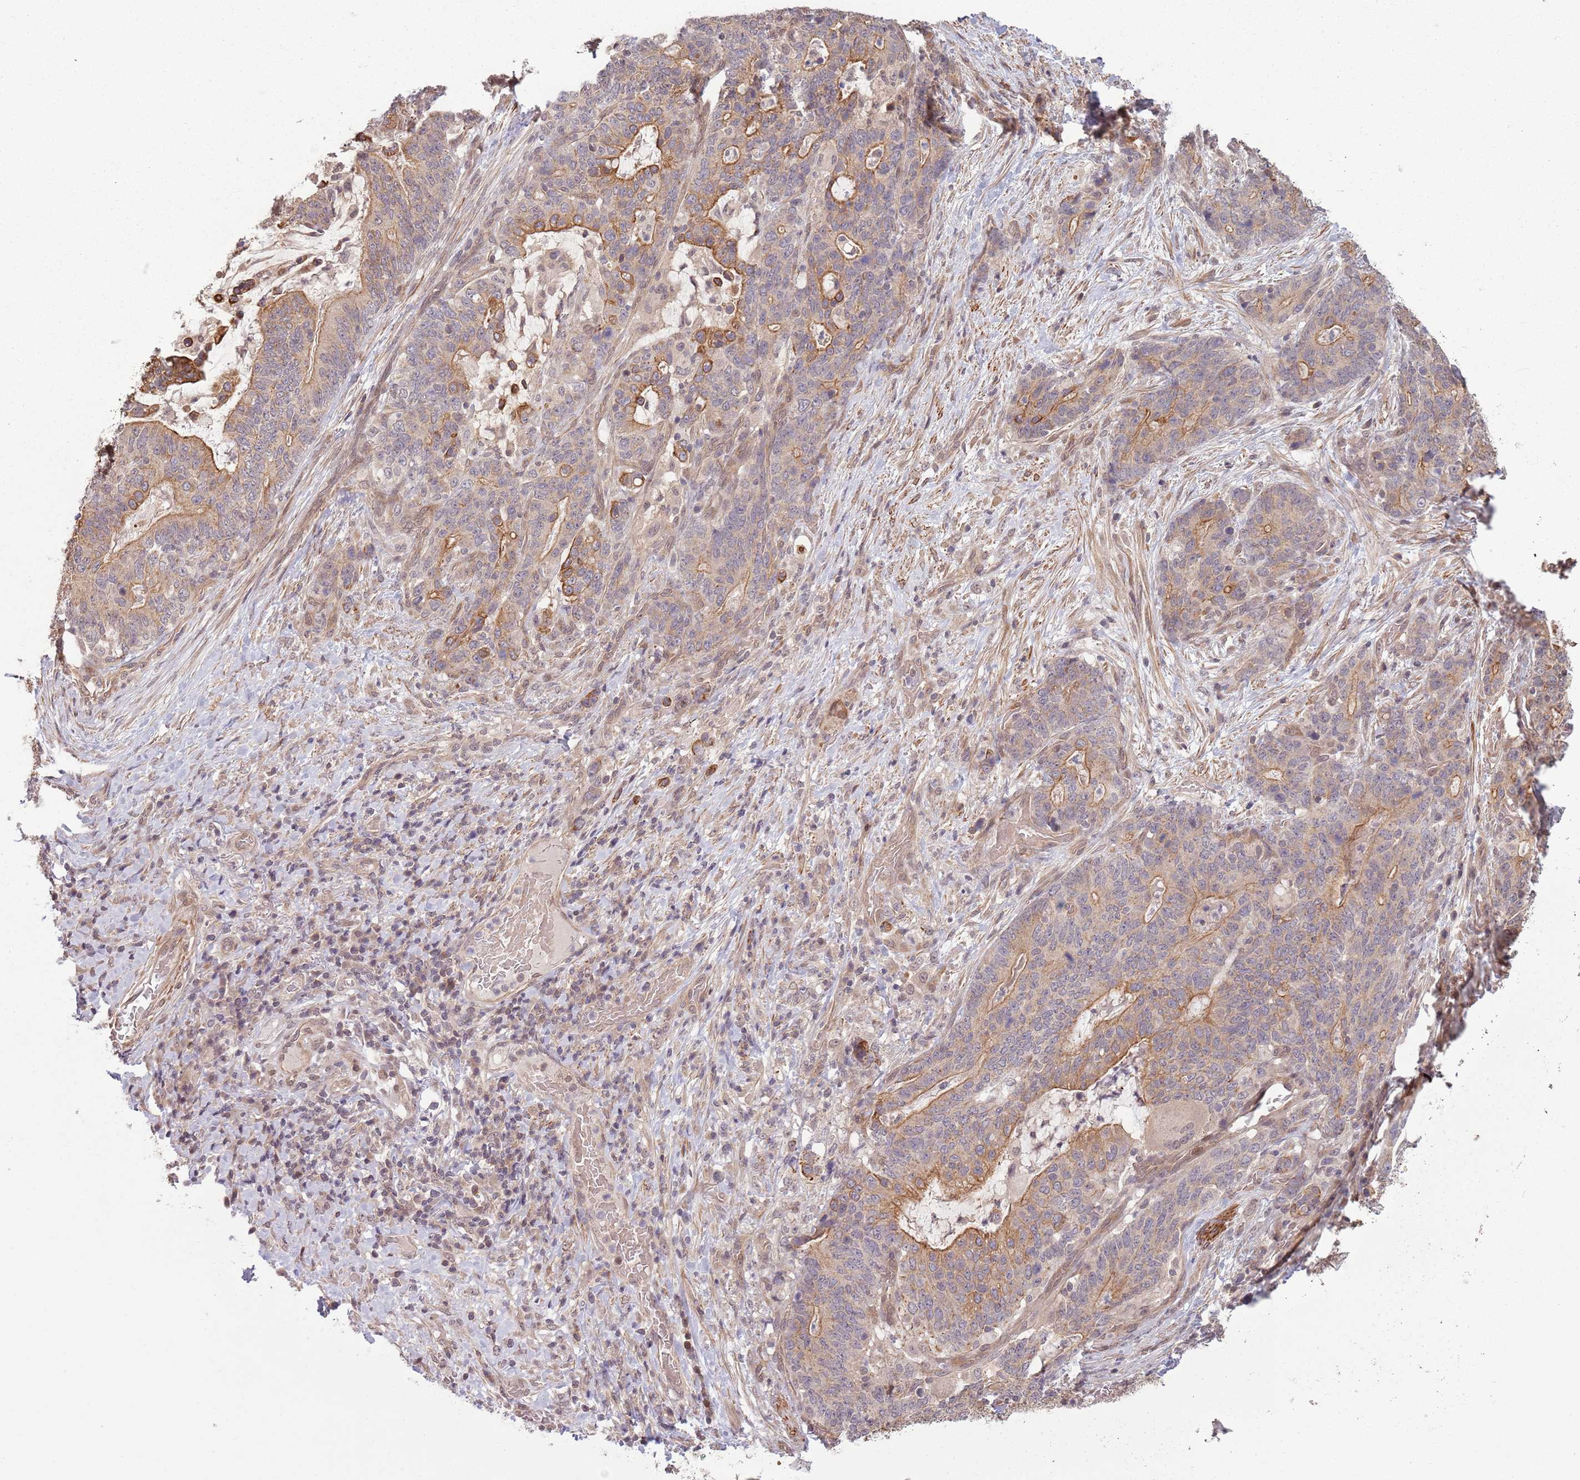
{"staining": {"intensity": "moderate", "quantity": "<25%", "location": "cytoplasmic/membranous"}, "tissue": "stomach cancer", "cell_type": "Tumor cells", "image_type": "cancer", "snomed": [{"axis": "morphology", "description": "Normal tissue, NOS"}, {"axis": "morphology", "description": "Adenocarcinoma, NOS"}, {"axis": "topography", "description": "Stomach"}], "caption": "A micrograph of stomach adenocarcinoma stained for a protein exhibits moderate cytoplasmic/membranous brown staining in tumor cells. (DAB (3,3'-diaminobenzidine) = brown stain, brightfield microscopy at high magnification).", "gene": "CCDC154", "patient": {"sex": "female", "age": 64}}